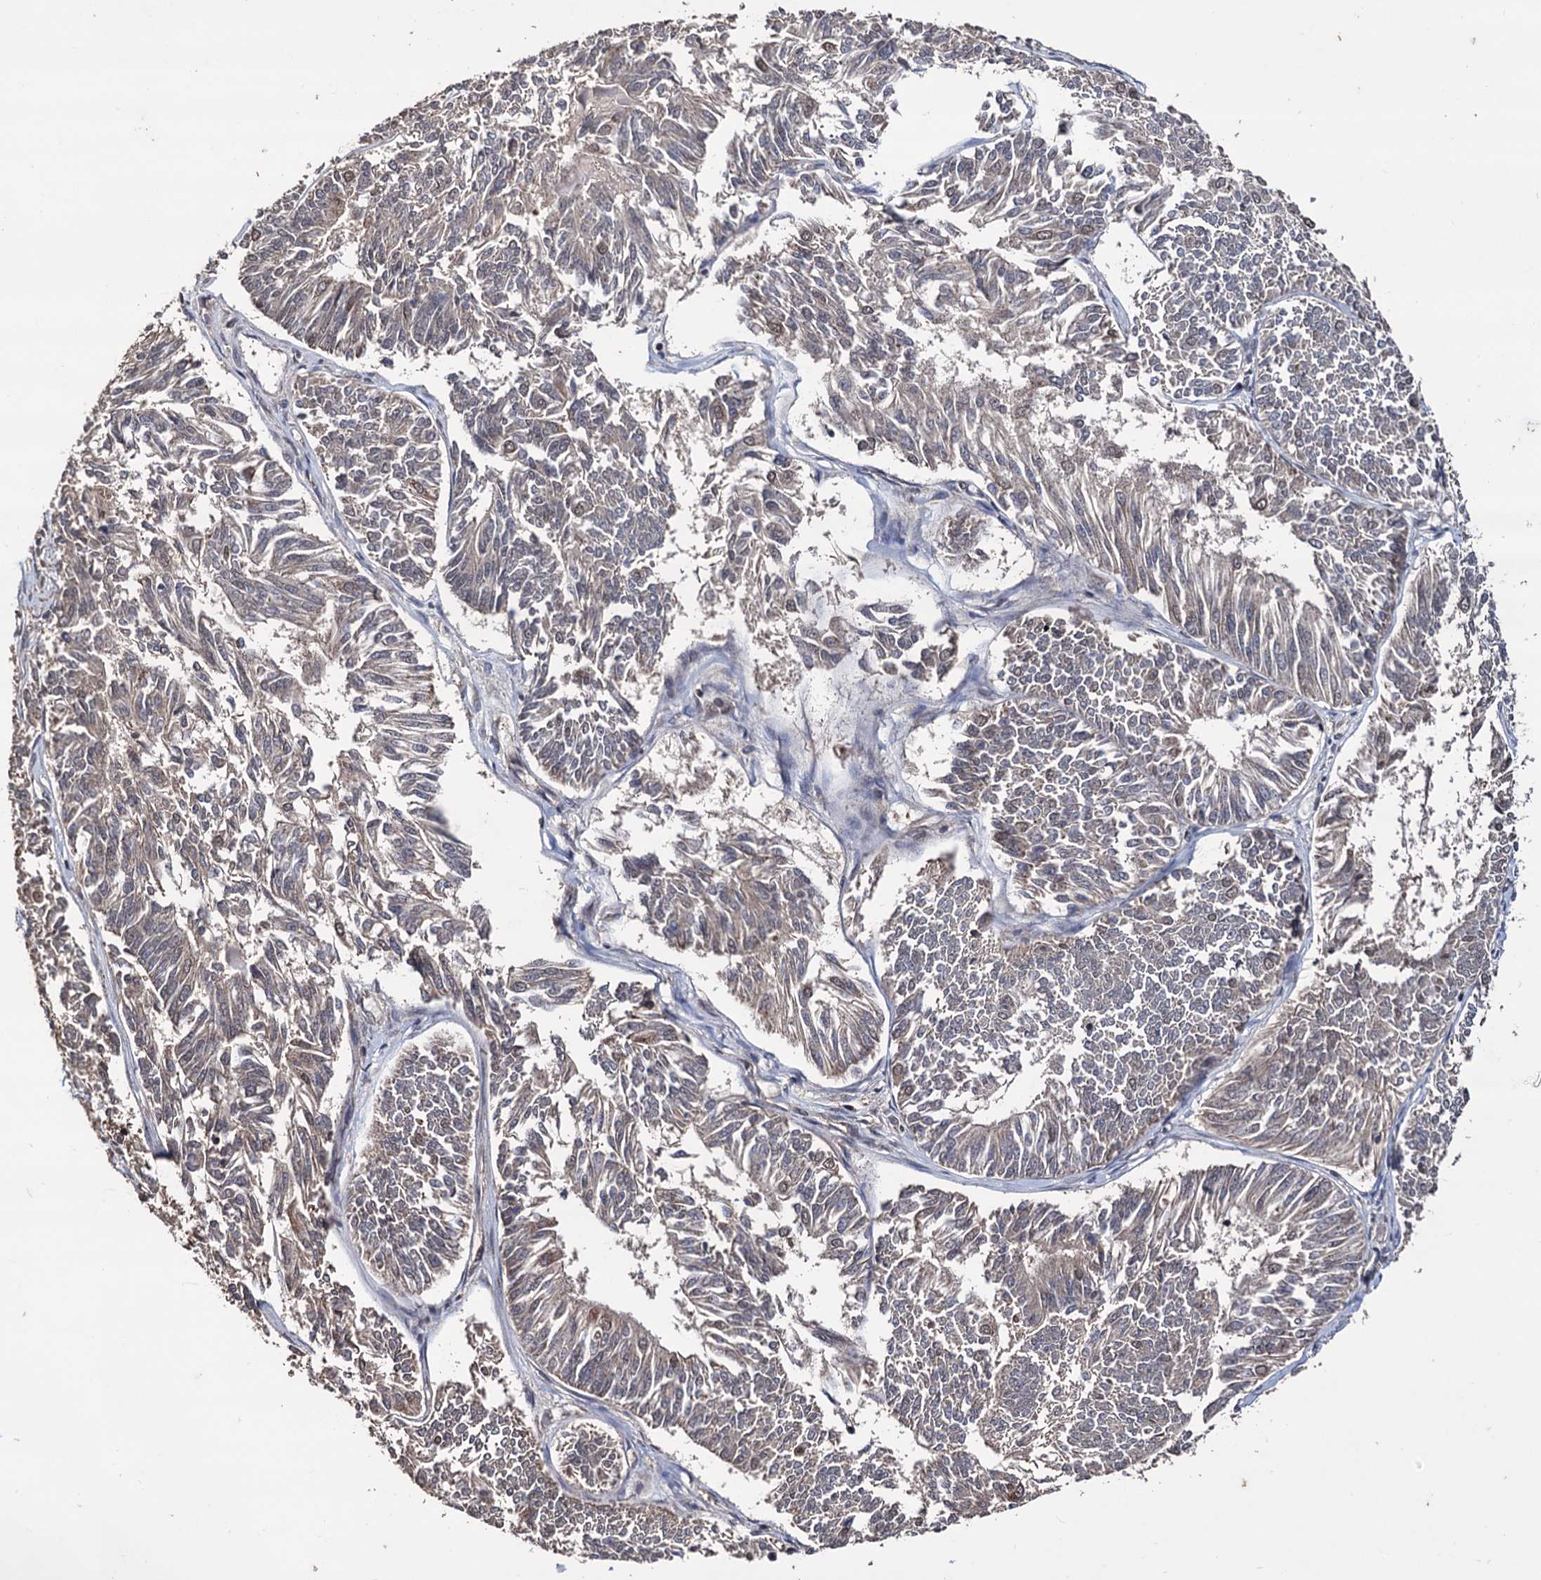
{"staining": {"intensity": "weak", "quantity": "25%-75%", "location": "cytoplasmic/membranous"}, "tissue": "endometrial cancer", "cell_type": "Tumor cells", "image_type": "cancer", "snomed": [{"axis": "morphology", "description": "Adenocarcinoma, NOS"}, {"axis": "topography", "description": "Endometrium"}], "caption": "Tumor cells show low levels of weak cytoplasmic/membranous positivity in about 25%-75% of cells in adenocarcinoma (endometrial).", "gene": "KLF5", "patient": {"sex": "female", "age": 58}}